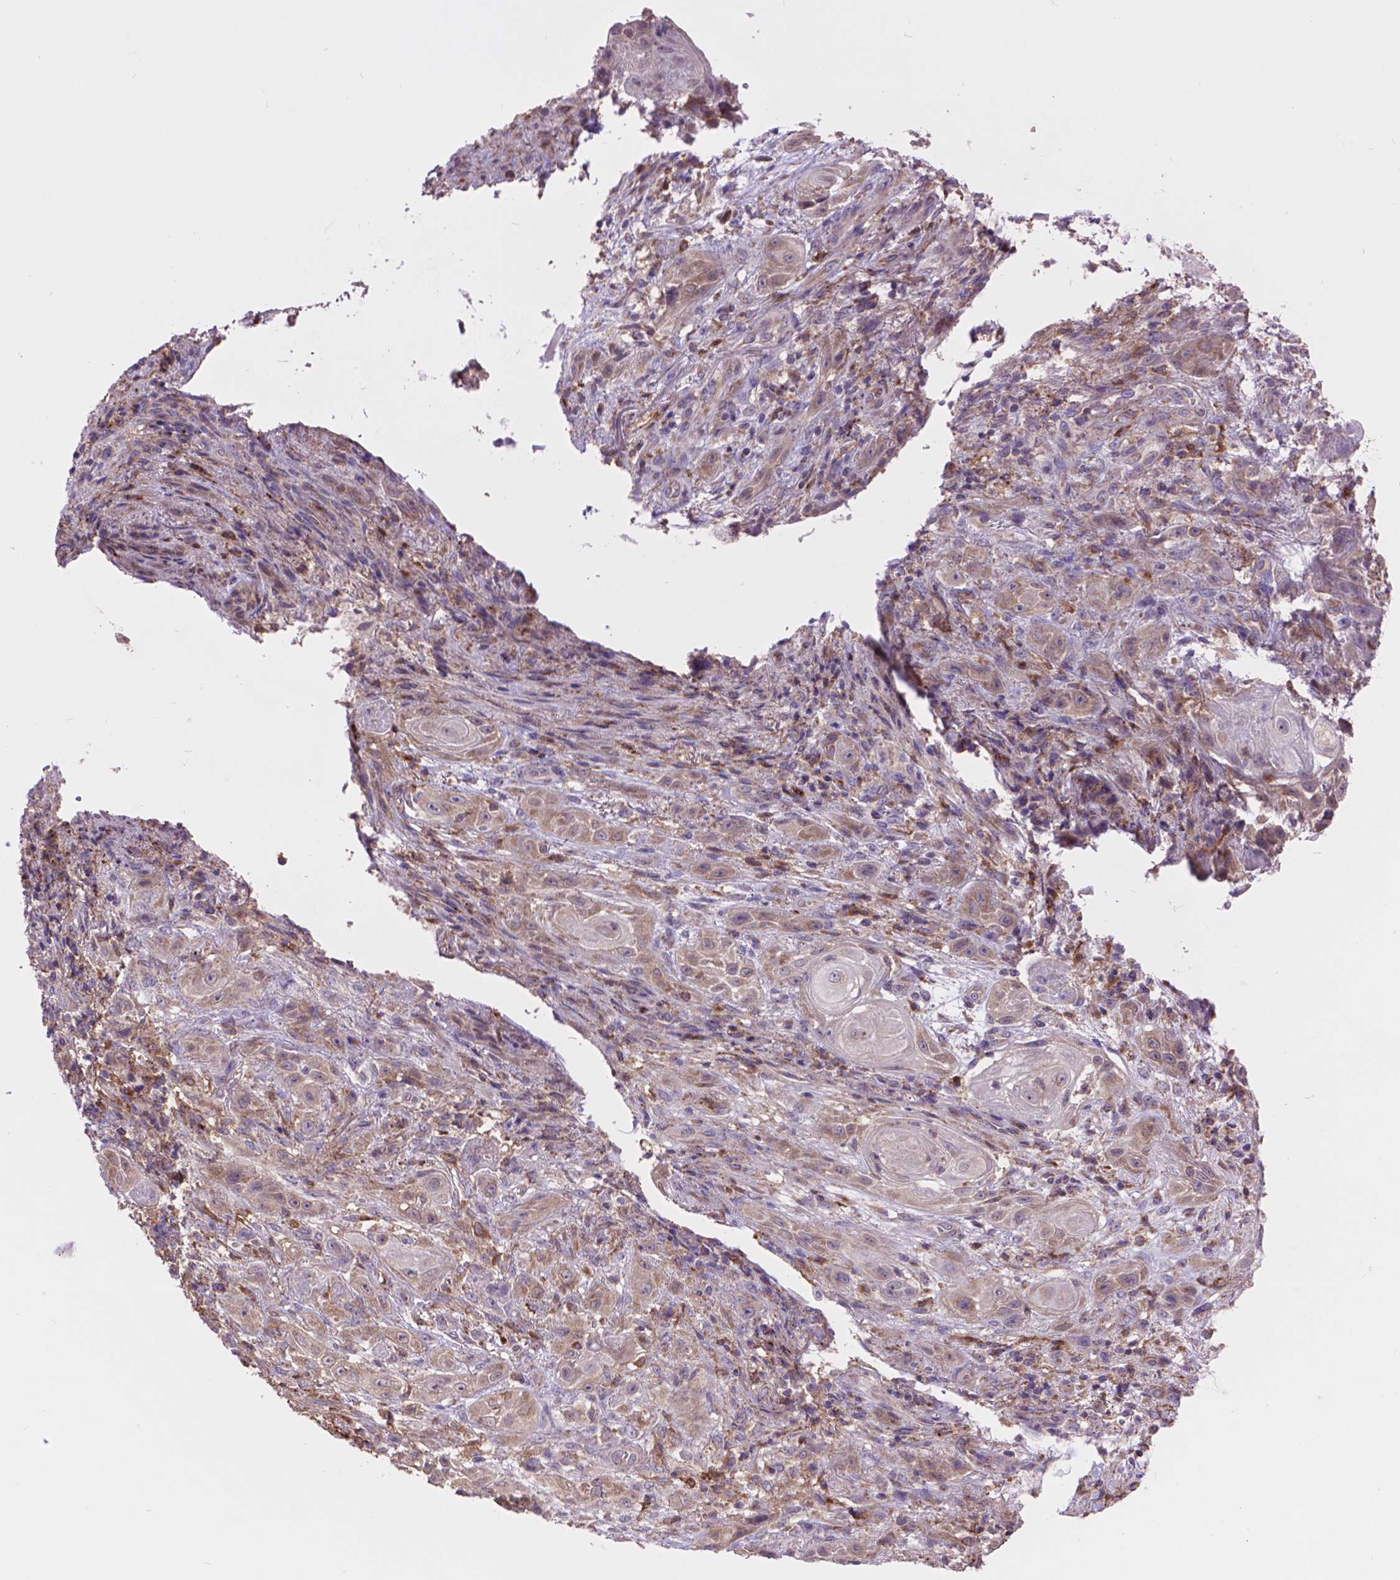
{"staining": {"intensity": "weak", "quantity": "25%-75%", "location": "cytoplasmic/membranous"}, "tissue": "skin cancer", "cell_type": "Tumor cells", "image_type": "cancer", "snomed": [{"axis": "morphology", "description": "Squamous cell carcinoma, NOS"}, {"axis": "topography", "description": "Skin"}], "caption": "A low amount of weak cytoplasmic/membranous positivity is identified in about 25%-75% of tumor cells in squamous cell carcinoma (skin) tissue.", "gene": "GLB1", "patient": {"sex": "male", "age": 62}}